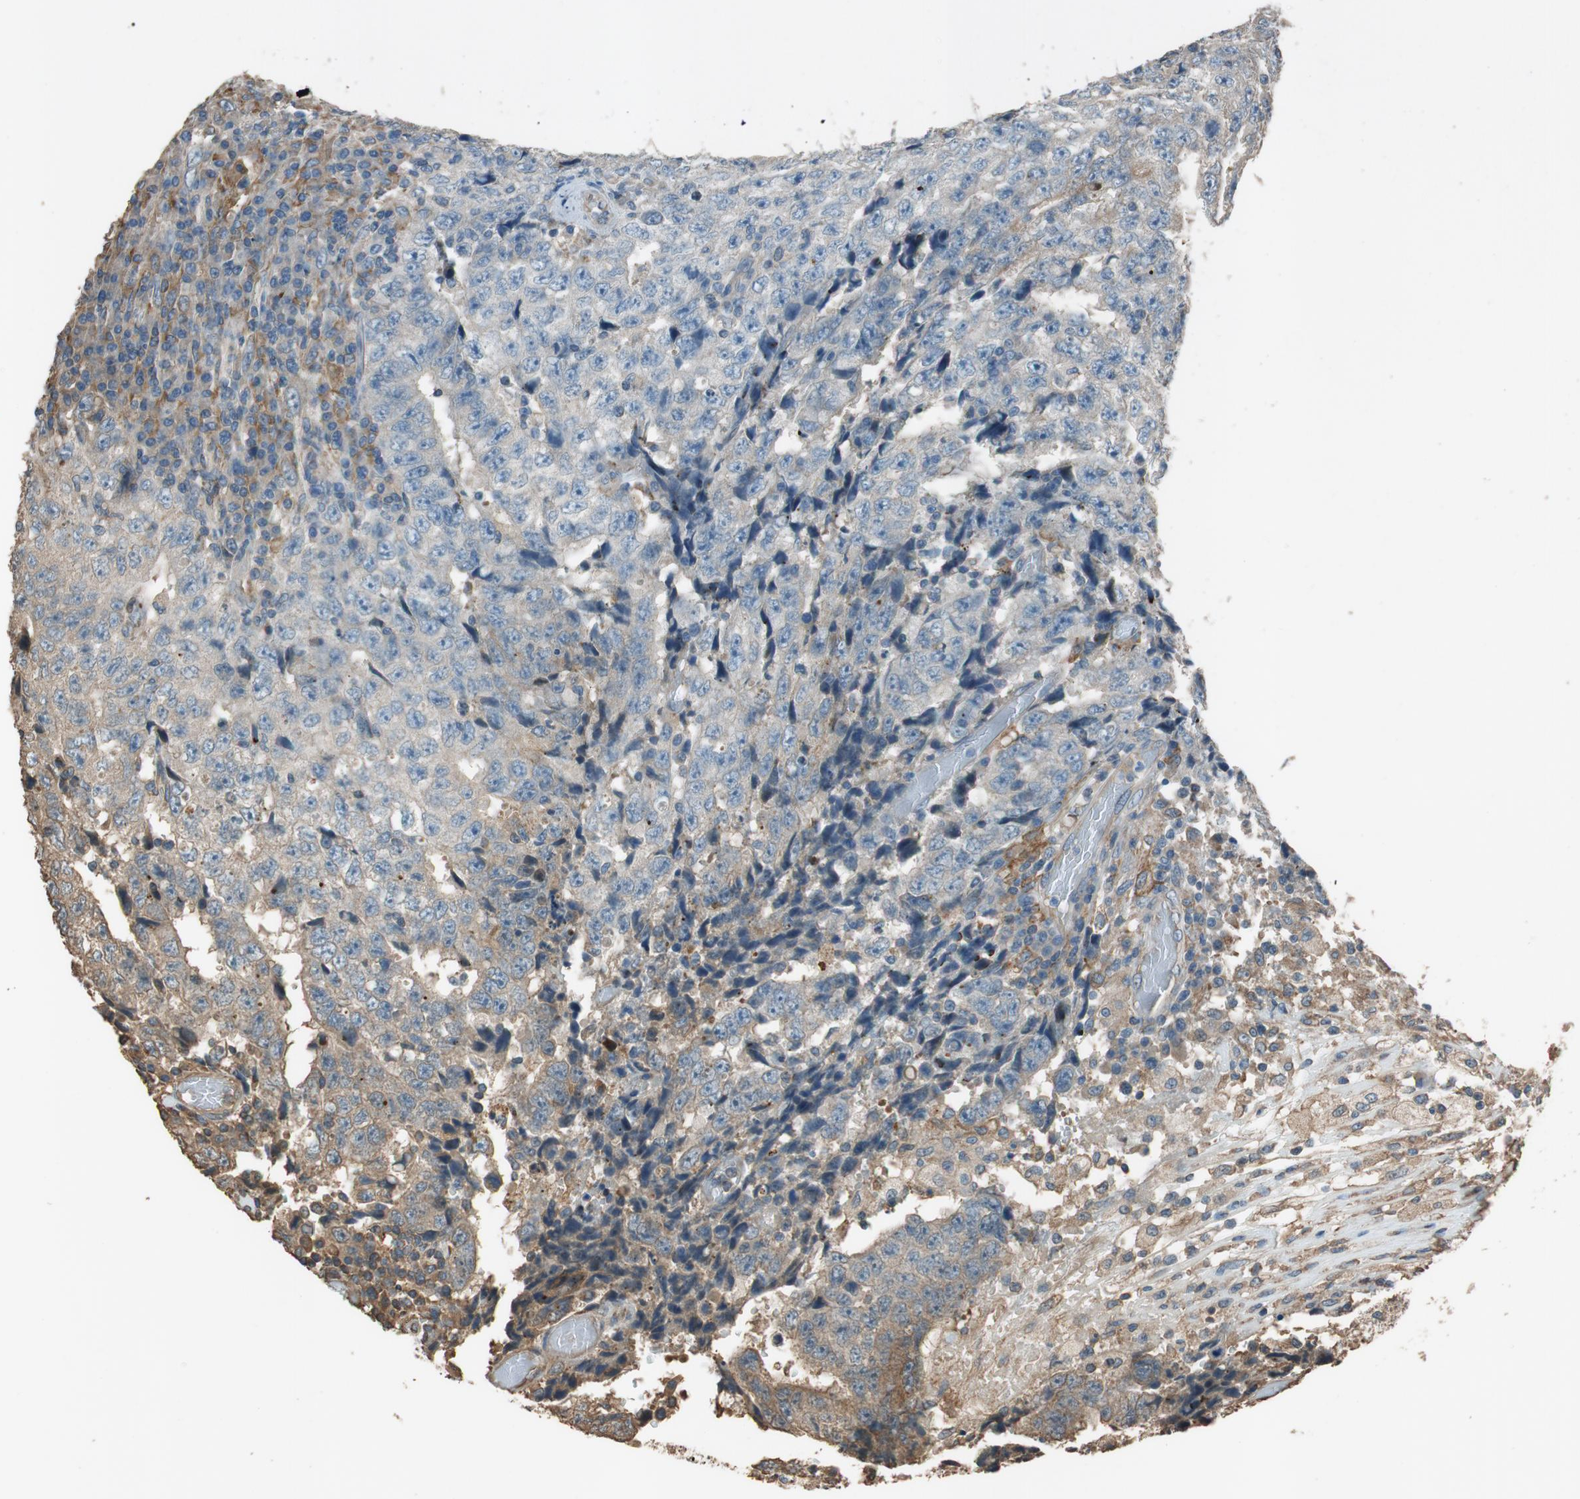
{"staining": {"intensity": "weak", "quantity": "<25%", "location": "cytoplasmic/membranous"}, "tissue": "testis cancer", "cell_type": "Tumor cells", "image_type": "cancer", "snomed": [{"axis": "morphology", "description": "Necrosis, NOS"}, {"axis": "morphology", "description": "Carcinoma, Embryonal, NOS"}, {"axis": "topography", "description": "Testis"}], "caption": "This histopathology image is of embryonal carcinoma (testis) stained with immunohistochemistry (IHC) to label a protein in brown with the nuclei are counter-stained blue. There is no expression in tumor cells. (Stains: DAB immunohistochemistry (IHC) with hematoxylin counter stain, Microscopy: brightfield microscopy at high magnification).", "gene": "MST1R", "patient": {"sex": "male", "age": 19}}